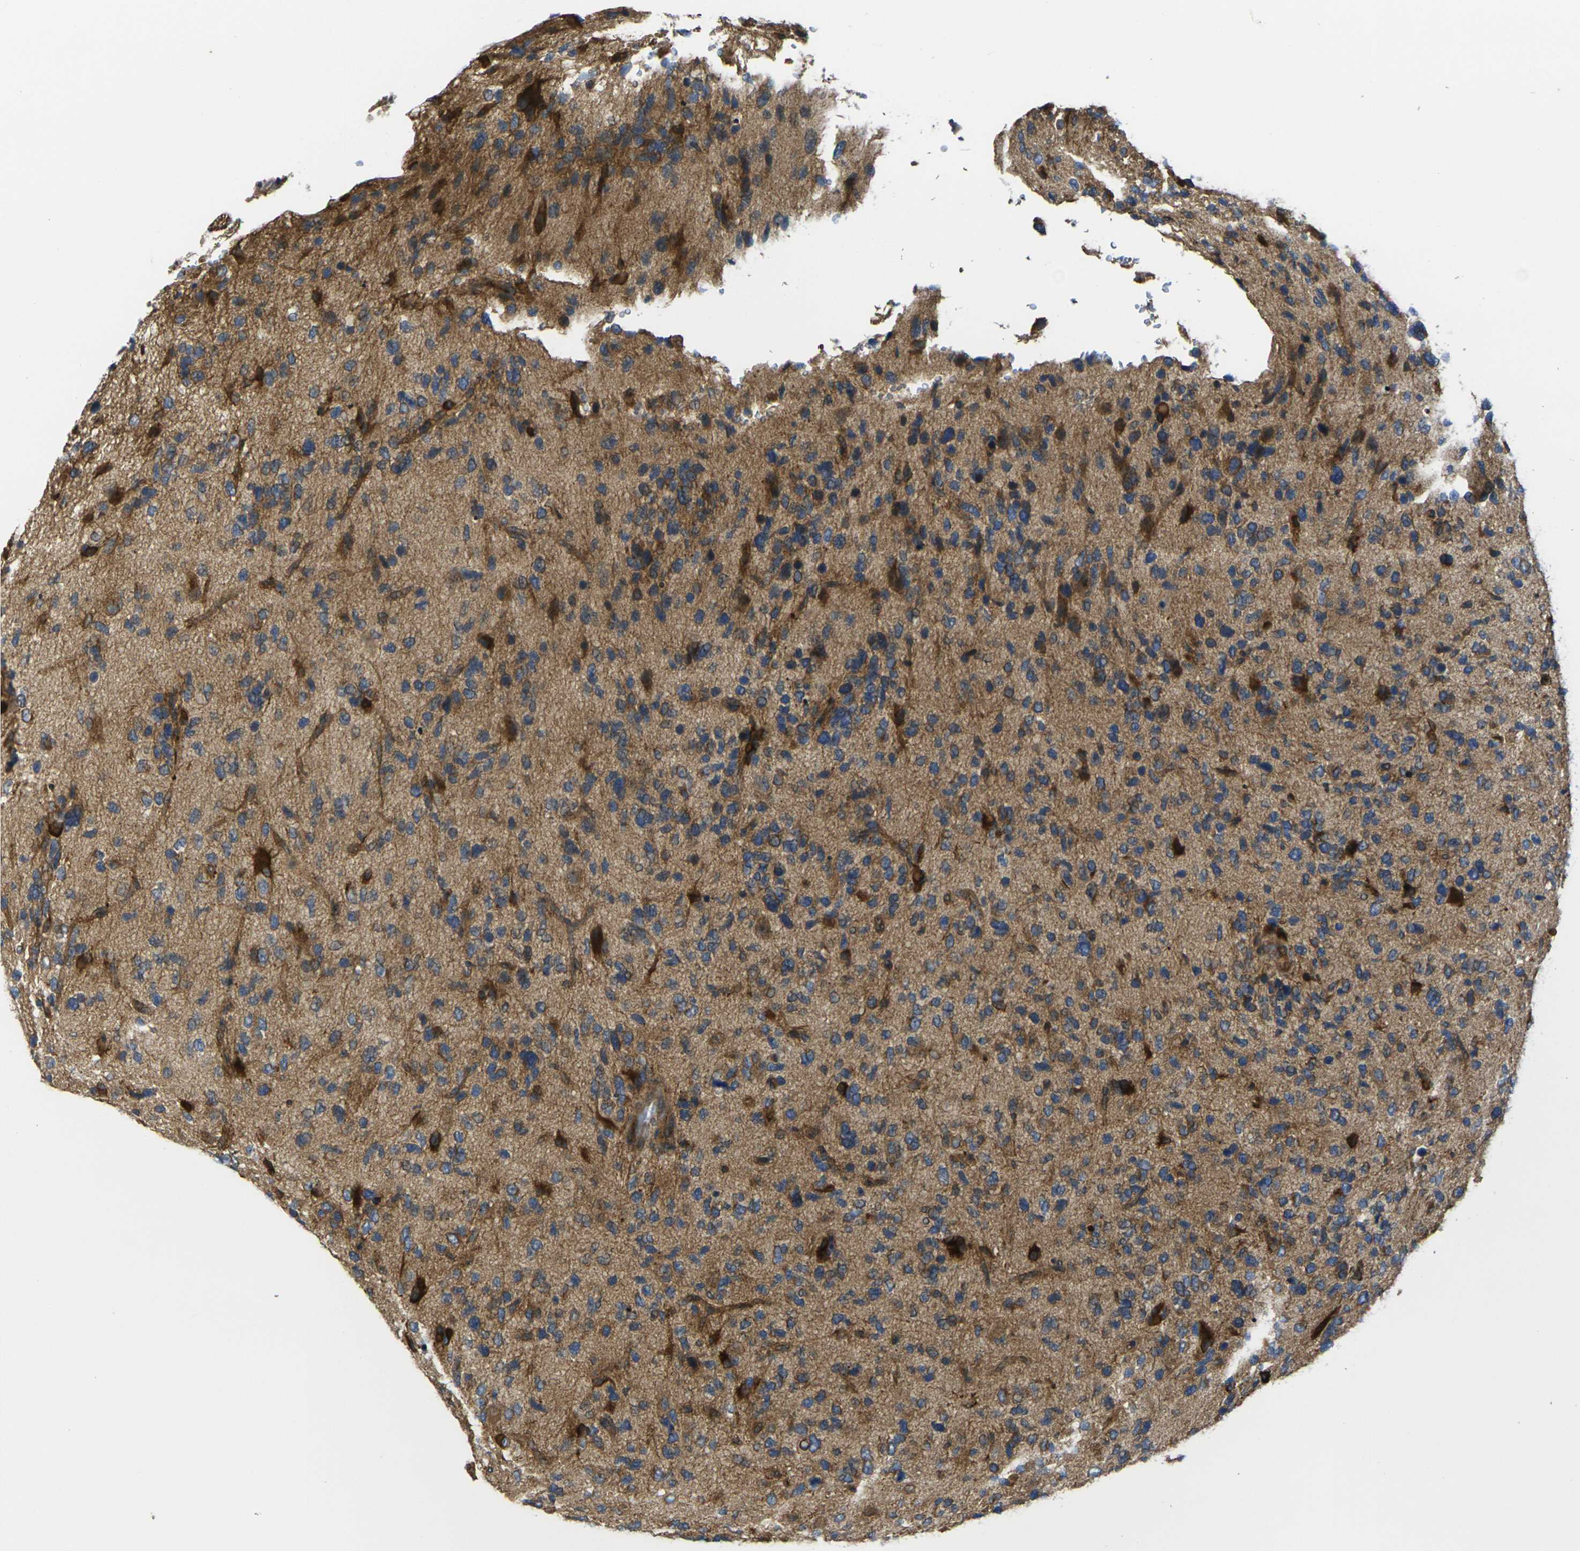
{"staining": {"intensity": "moderate", "quantity": "25%-75%", "location": "cytoplasmic/membranous"}, "tissue": "glioma", "cell_type": "Tumor cells", "image_type": "cancer", "snomed": [{"axis": "morphology", "description": "Glioma, malignant, High grade"}, {"axis": "topography", "description": "Brain"}], "caption": "Immunohistochemical staining of human high-grade glioma (malignant) demonstrates moderate cytoplasmic/membranous protein expression in approximately 25%-75% of tumor cells. (Brightfield microscopy of DAB IHC at high magnification).", "gene": "FZD1", "patient": {"sex": "female", "age": 58}}